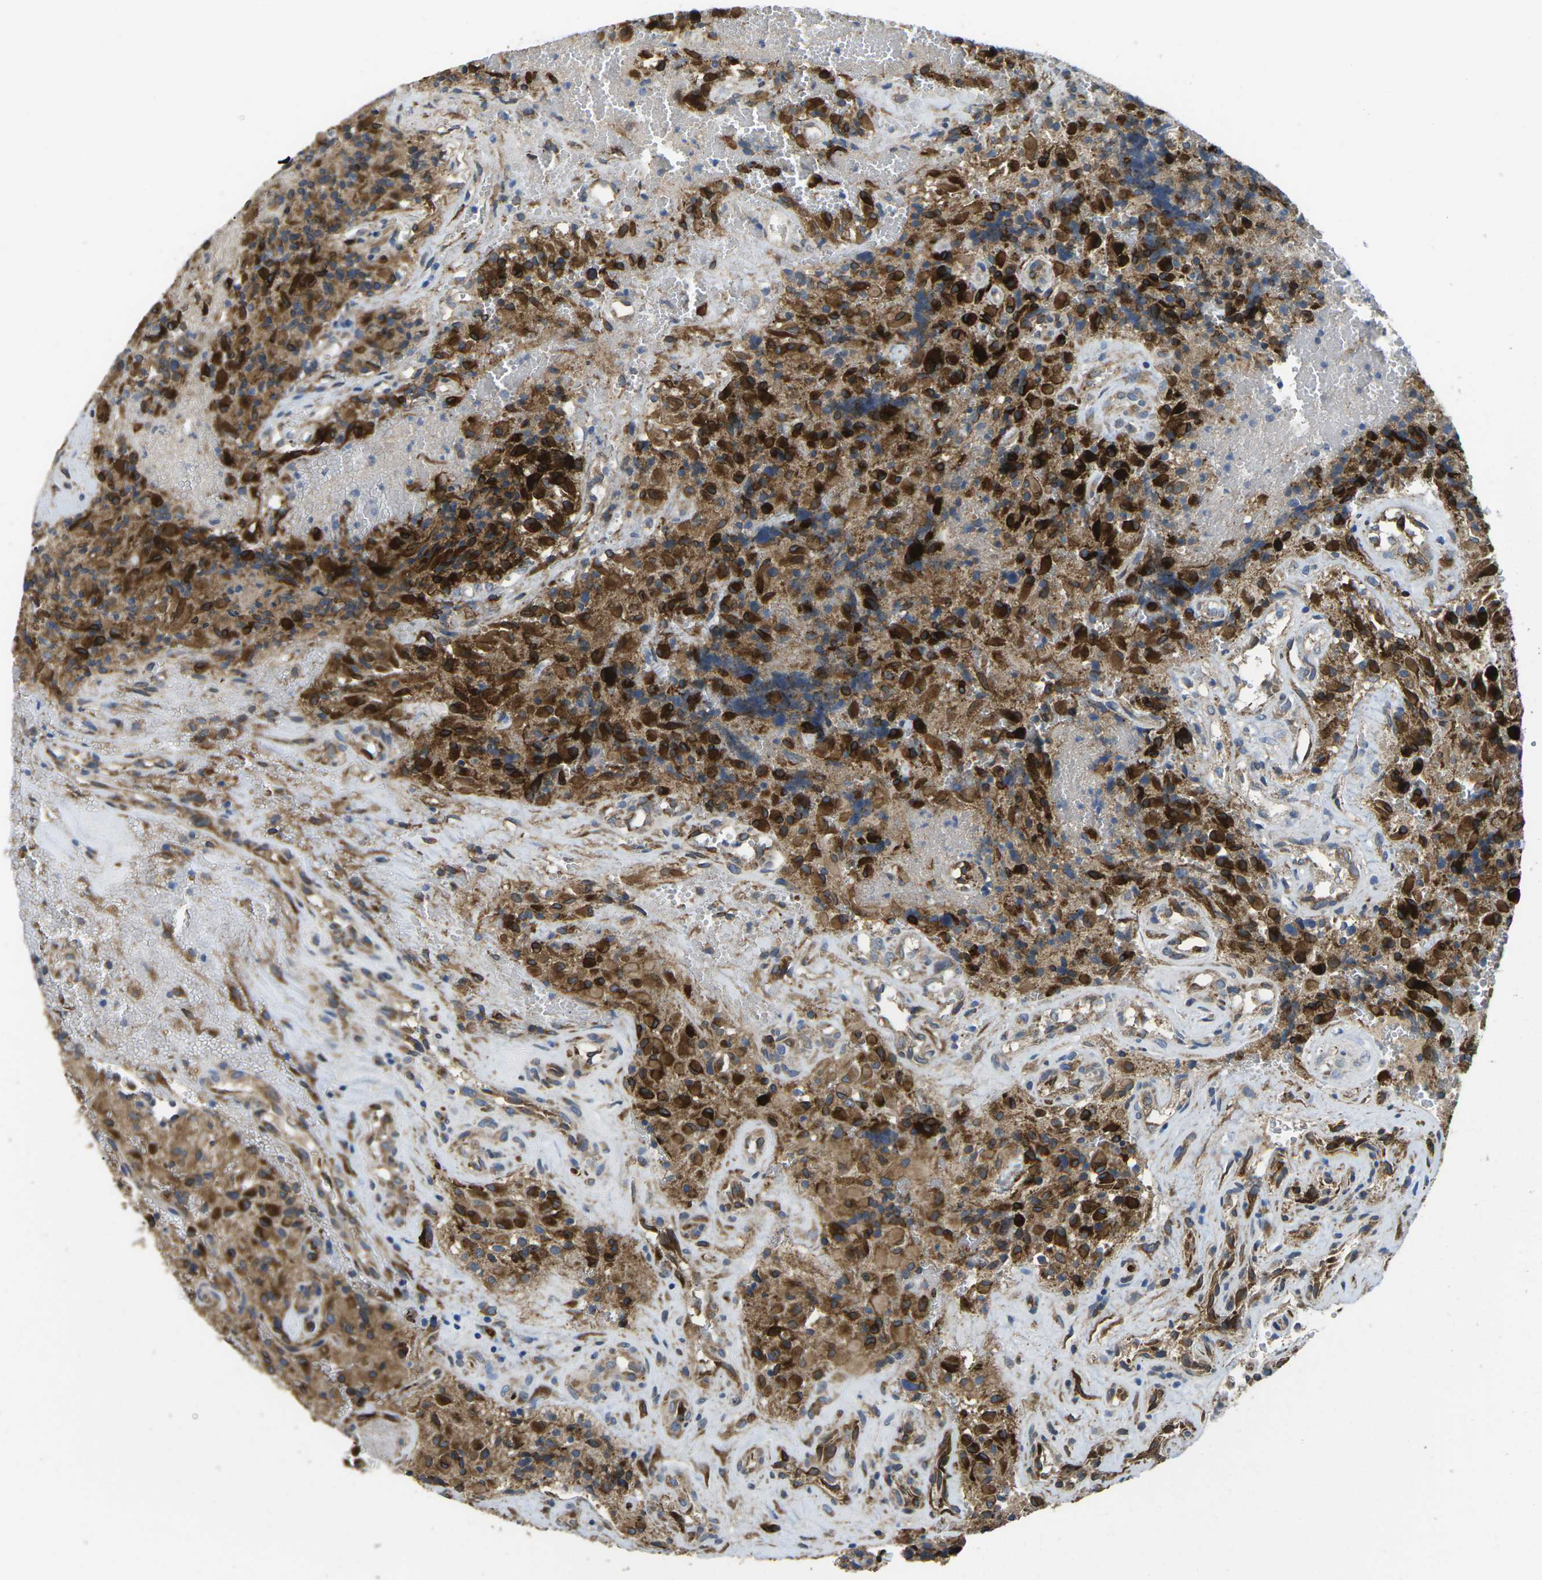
{"staining": {"intensity": "strong", "quantity": "25%-75%", "location": "cytoplasmic/membranous"}, "tissue": "glioma", "cell_type": "Tumor cells", "image_type": "cancer", "snomed": [{"axis": "morphology", "description": "Glioma, malignant, High grade"}, {"axis": "topography", "description": "Brain"}], "caption": "An immunohistochemistry photomicrograph of neoplastic tissue is shown. Protein staining in brown highlights strong cytoplasmic/membranous positivity in high-grade glioma (malignant) within tumor cells. (DAB (3,3'-diaminobenzidine) IHC with brightfield microscopy, high magnification).", "gene": "PDZD8", "patient": {"sex": "male", "age": 71}}